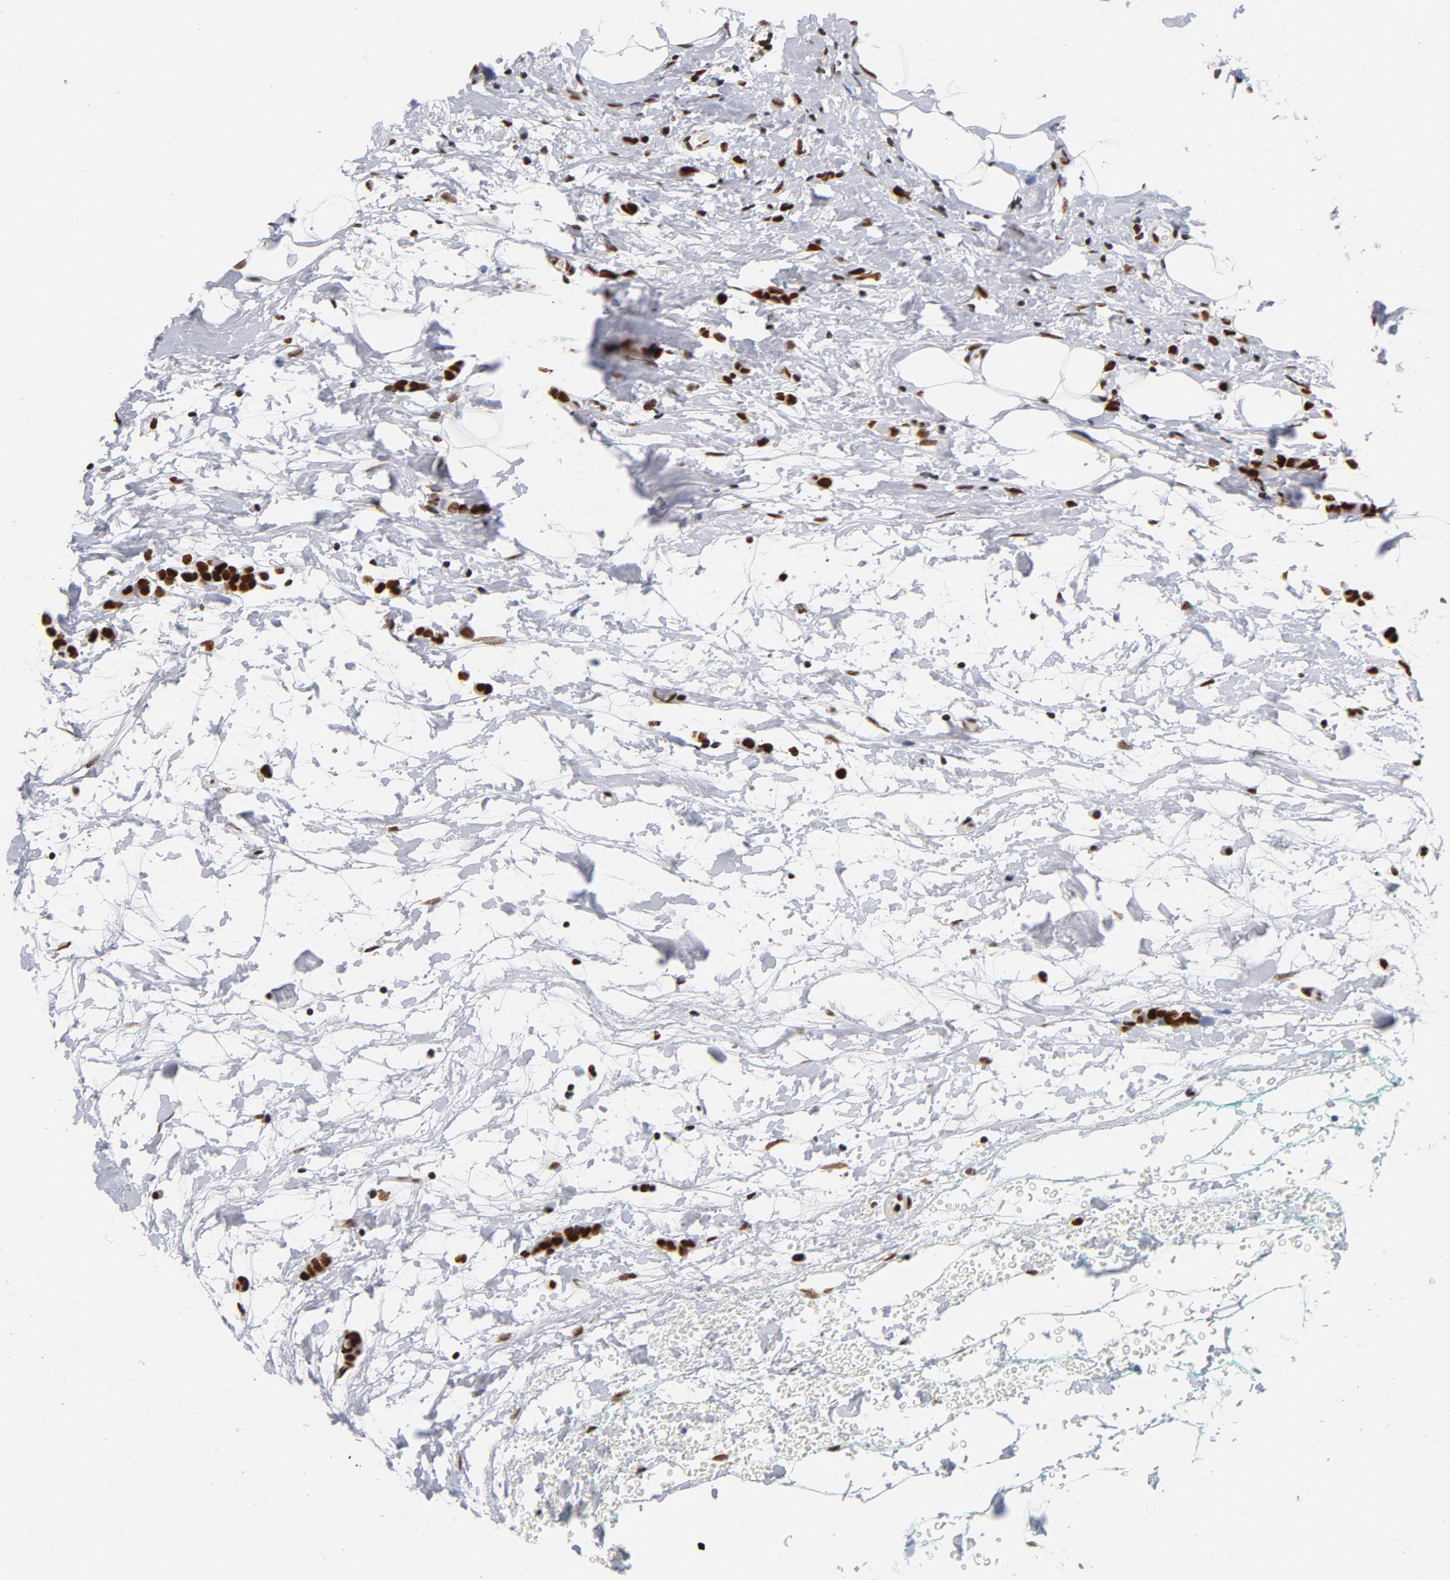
{"staining": {"intensity": "moderate", "quantity": ">75%", "location": "nuclear"}, "tissue": "breast cancer", "cell_type": "Tumor cells", "image_type": "cancer", "snomed": [{"axis": "morphology", "description": "Lobular carcinoma"}, {"axis": "topography", "description": "Breast"}], "caption": "Tumor cells demonstrate moderate nuclear expression in approximately >75% of cells in breast cancer.", "gene": "TOP2B", "patient": {"sex": "female", "age": 60}}